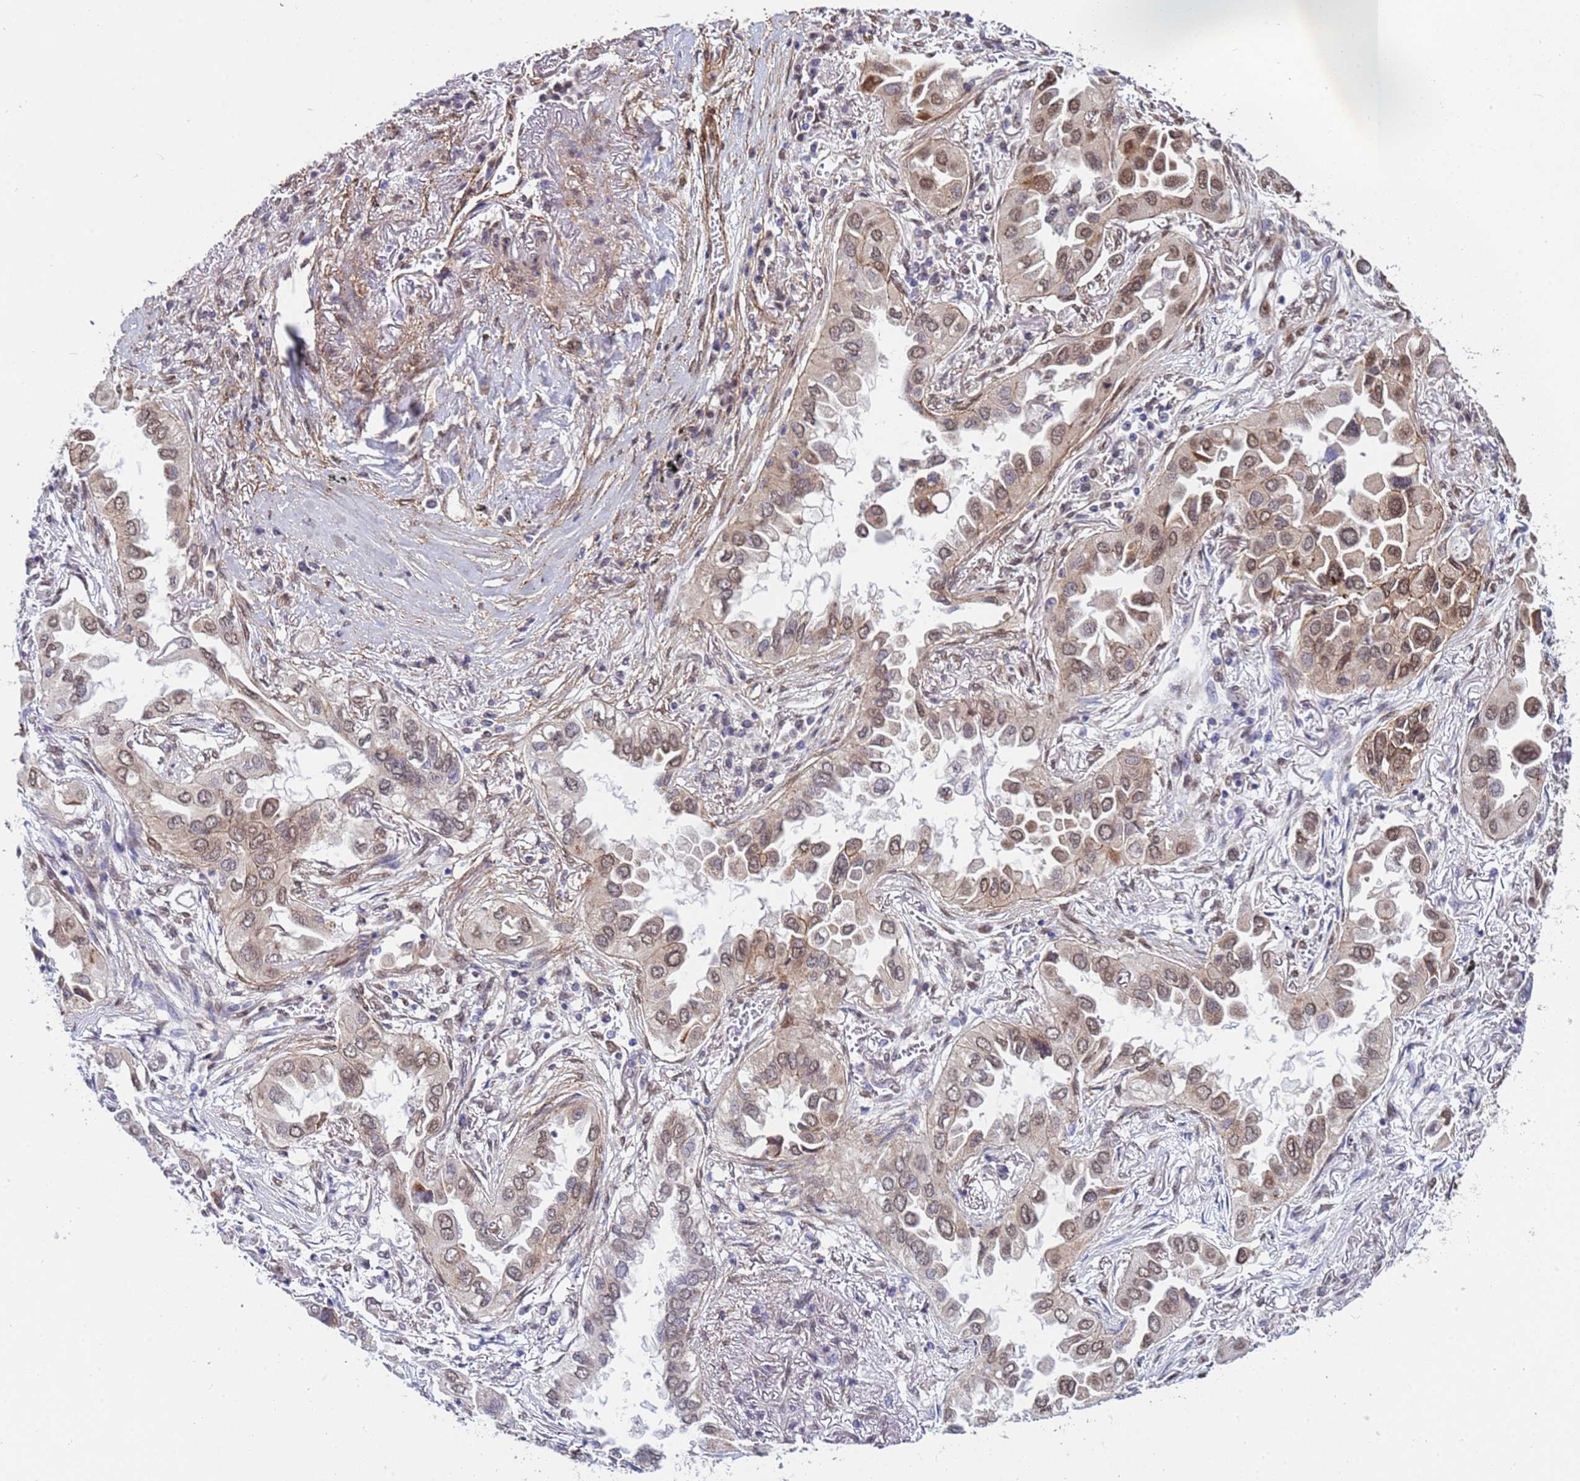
{"staining": {"intensity": "moderate", "quantity": ">75%", "location": "nuclear"}, "tissue": "lung cancer", "cell_type": "Tumor cells", "image_type": "cancer", "snomed": [{"axis": "morphology", "description": "Adenocarcinoma, NOS"}, {"axis": "topography", "description": "Lung"}], "caption": "Immunohistochemical staining of human lung cancer (adenocarcinoma) reveals medium levels of moderate nuclear staining in about >75% of tumor cells.", "gene": "TRIP6", "patient": {"sex": "female", "age": 76}}